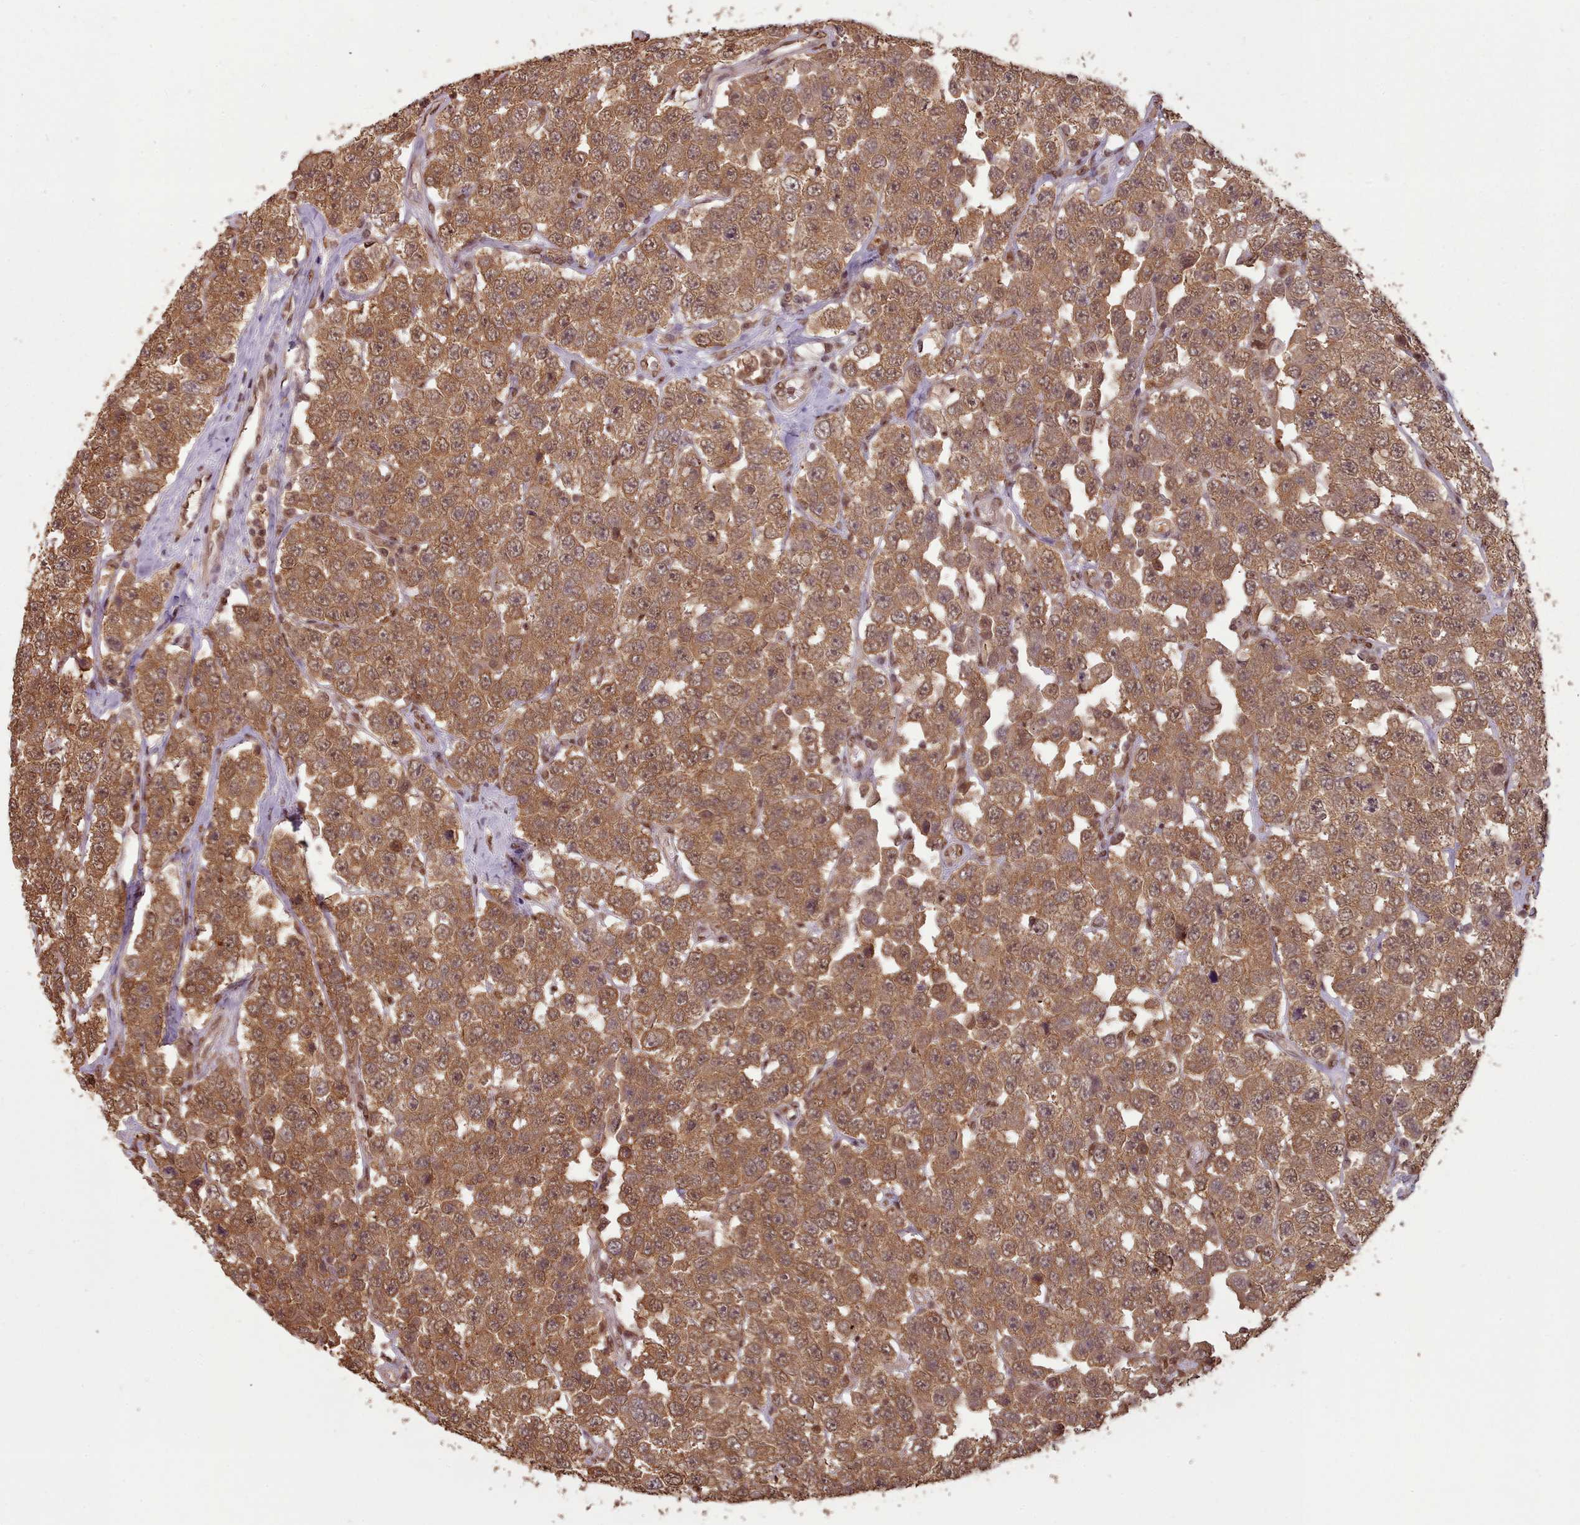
{"staining": {"intensity": "moderate", "quantity": ">75%", "location": "cytoplasmic/membranous"}, "tissue": "testis cancer", "cell_type": "Tumor cells", "image_type": "cancer", "snomed": [{"axis": "morphology", "description": "Seminoma, NOS"}, {"axis": "topography", "description": "Testis"}], "caption": "Immunohistochemical staining of seminoma (testis) displays medium levels of moderate cytoplasmic/membranous protein staining in approximately >75% of tumor cells.", "gene": "RPS27A", "patient": {"sex": "male", "age": 28}}